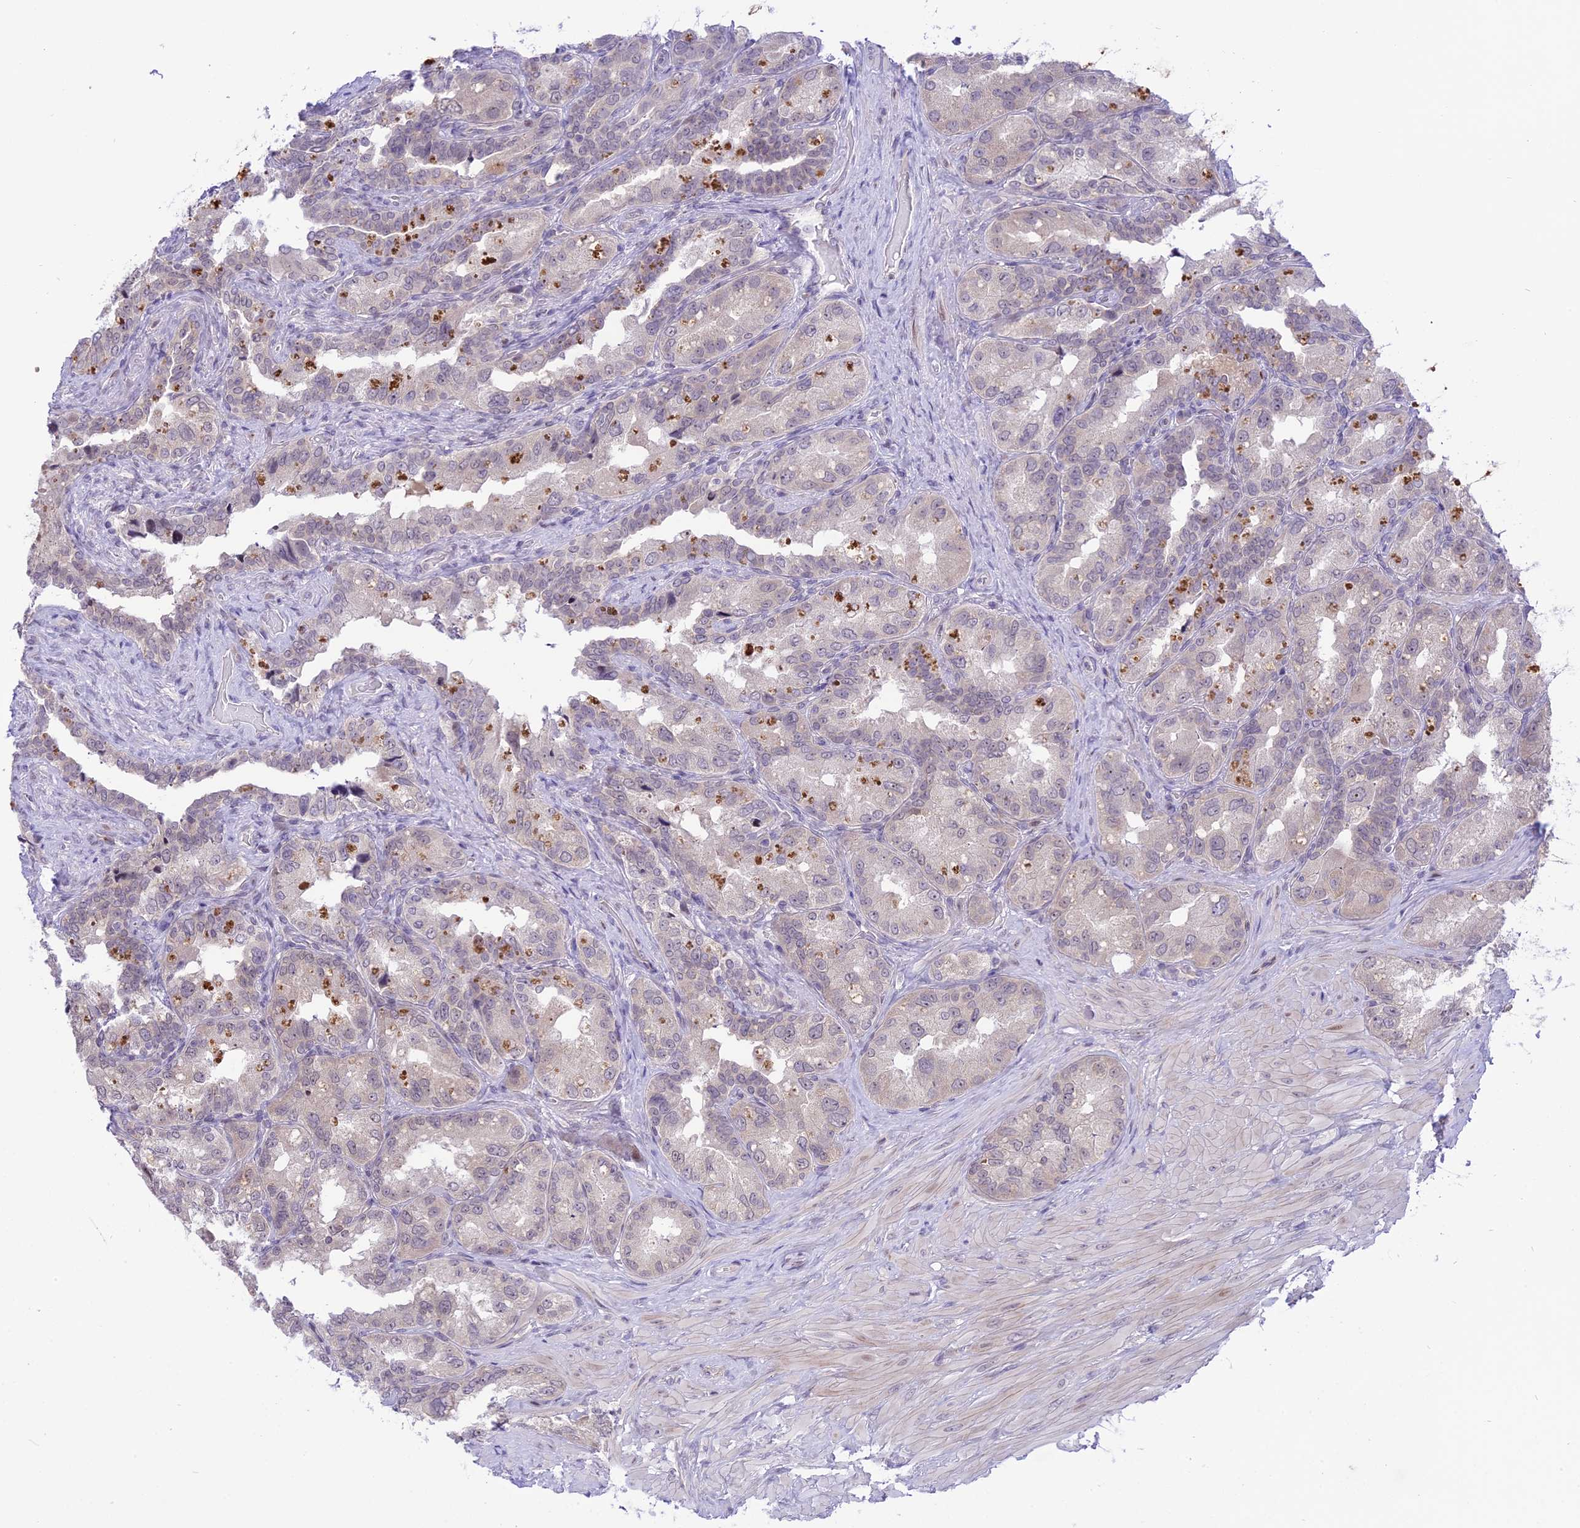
{"staining": {"intensity": "weak", "quantity": "<25%", "location": "nuclear"}, "tissue": "seminal vesicle", "cell_type": "Glandular cells", "image_type": "normal", "snomed": [{"axis": "morphology", "description": "Normal tissue, NOS"}, {"axis": "topography", "description": "Seminal veicle"}, {"axis": "topography", "description": "Peripheral nerve tissue"}], "caption": "High magnification brightfield microscopy of unremarkable seminal vesicle stained with DAB (3,3'-diaminobenzidine) (brown) and counterstained with hematoxylin (blue): glandular cells show no significant expression. Brightfield microscopy of immunohistochemistry (IHC) stained with DAB (brown) and hematoxylin (blue), captured at high magnification.", "gene": "ZNF837", "patient": {"sex": "male", "age": 67}}